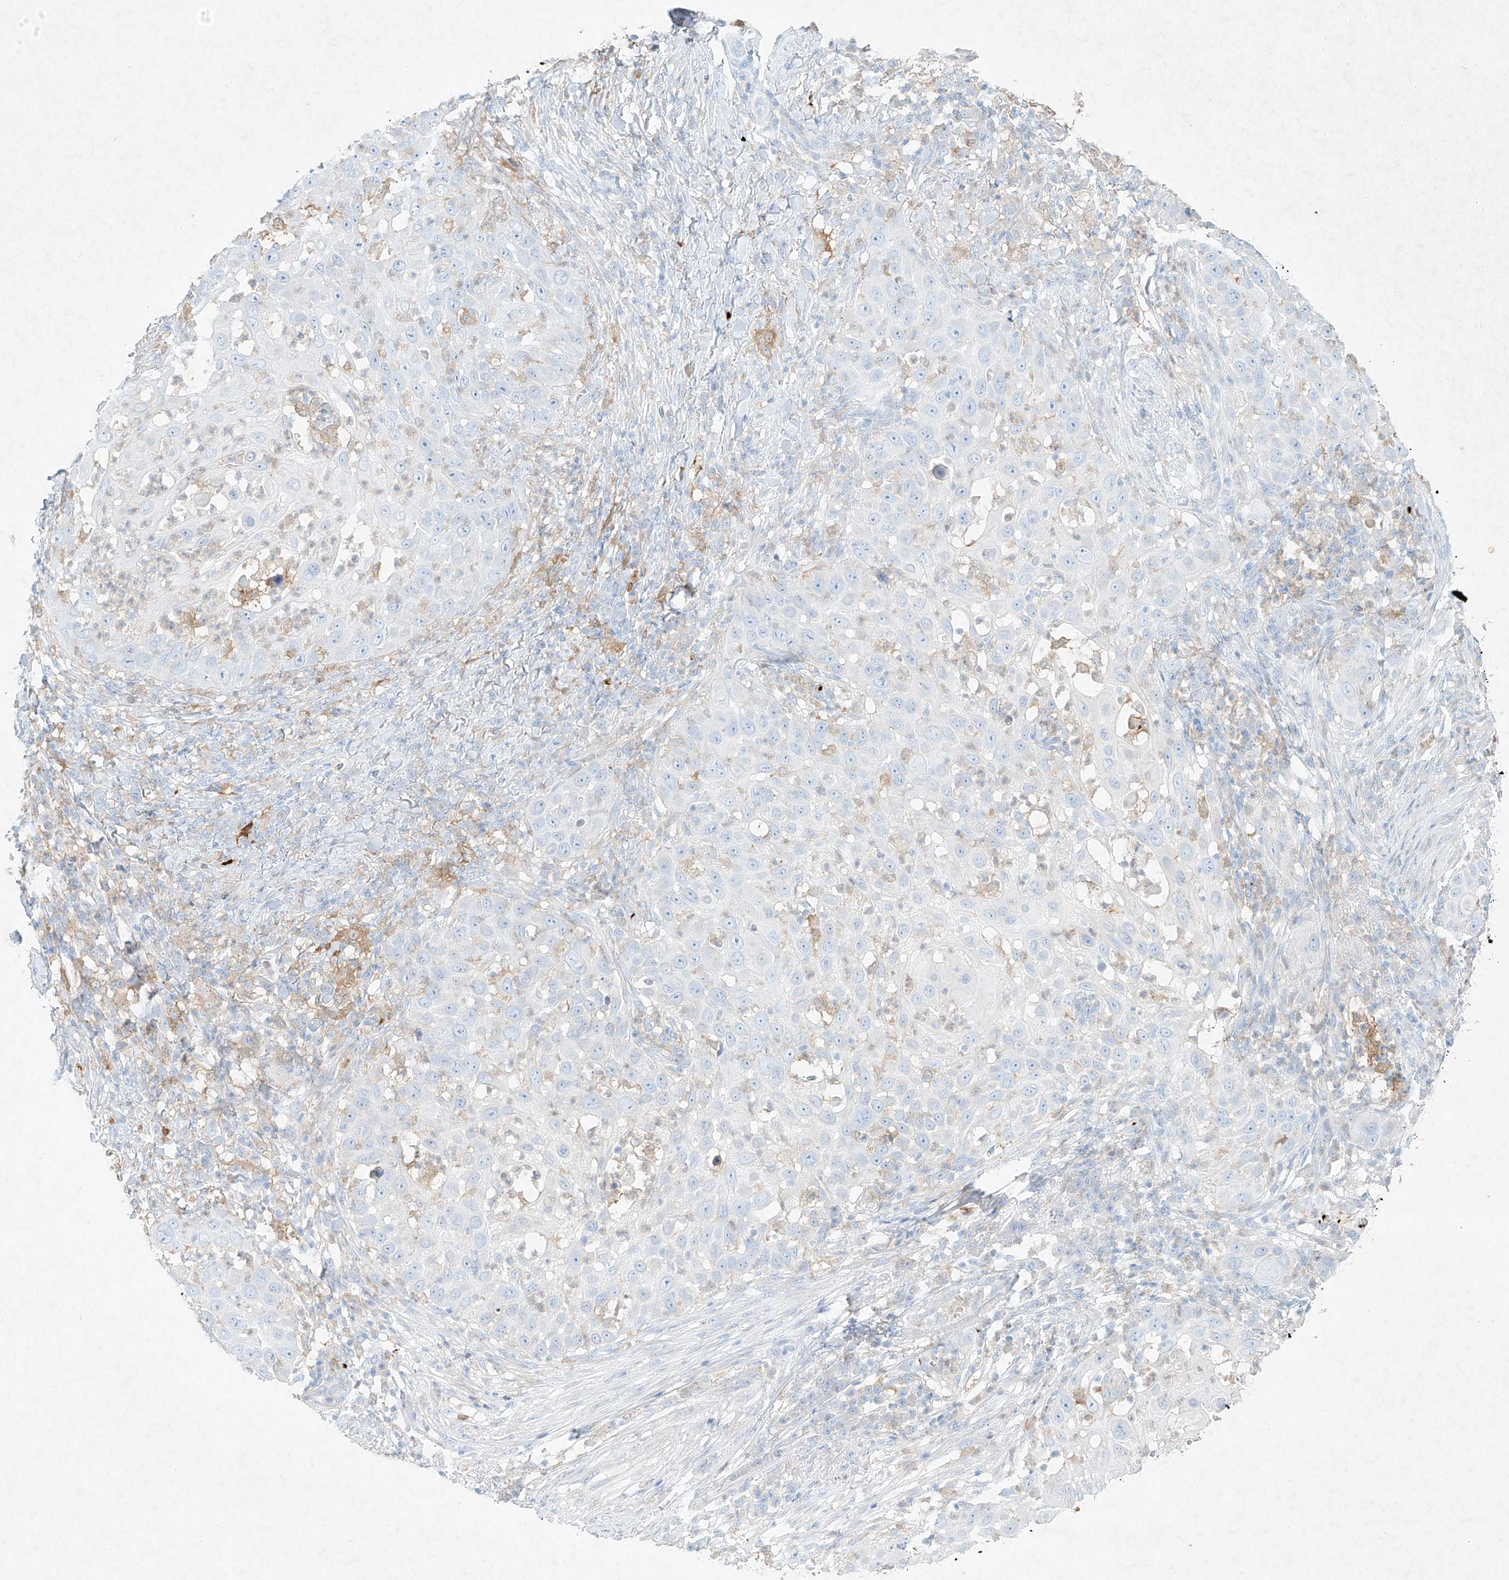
{"staining": {"intensity": "negative", "quantity": "none", "location": "none"}, "tissue": "skin cancer", "cell_type": "Tumor cells", "image_type": "cancer", "snomed": [{"axis": "morphology", "description": "Squamous cell carcinoma, NOS"}, {"axis": "topography", "description": "Skin"}], "caption": "Protein analysis of squamous cell carcinoma (skin) reveals no significant expression in tumor cells. (DAB immunohistochemistry (IHC) with hematoxylin counter stain).", "gene": "PLEK", "patient": {"sex": "female", "age": 44}}